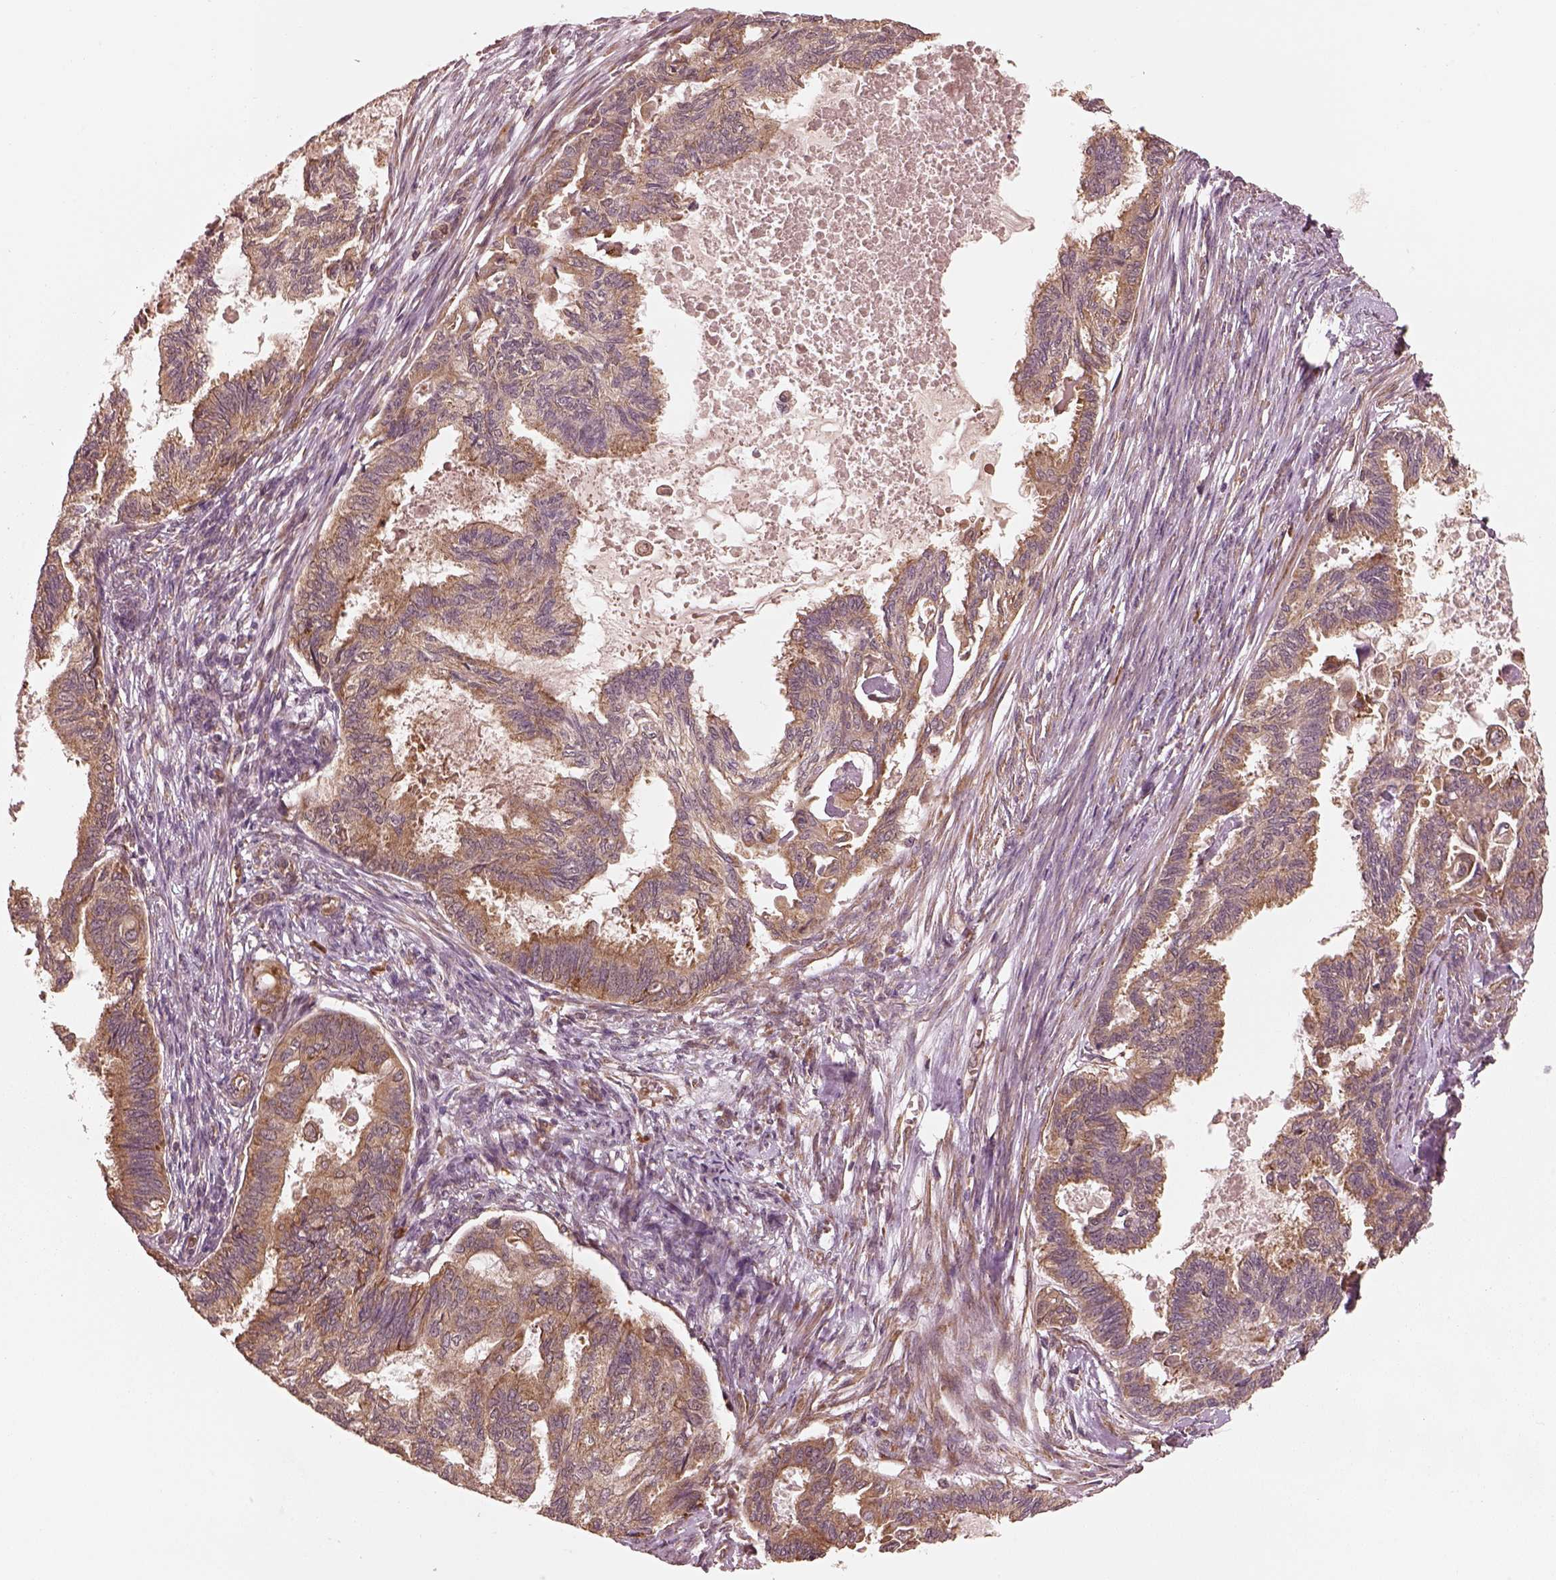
{"staining": {"intensity": "moderate", "quantity": ">75%", "location": "cytoplasmic/membranous"}, "tissue": "endometrial cancer", "cell_type": "Tumor cells", "image_type": "cancer", "snomed": [{"axis": "morphology", "description": "Adenocarcinoma, NOS"}, {"axis": "topography", "description": "Endometrium"}], "caption": "Protein expression analysis of human endometrial cancer (adenocarcinoma) reveals moderate cytoplasmic/membranous expression in approximately >75% of tumor cells. (brown staining indicates protein expression, while blue staining denotes nuclei).", "gene": "RPS5", "patient": {"sex": "female", "age": 86}}